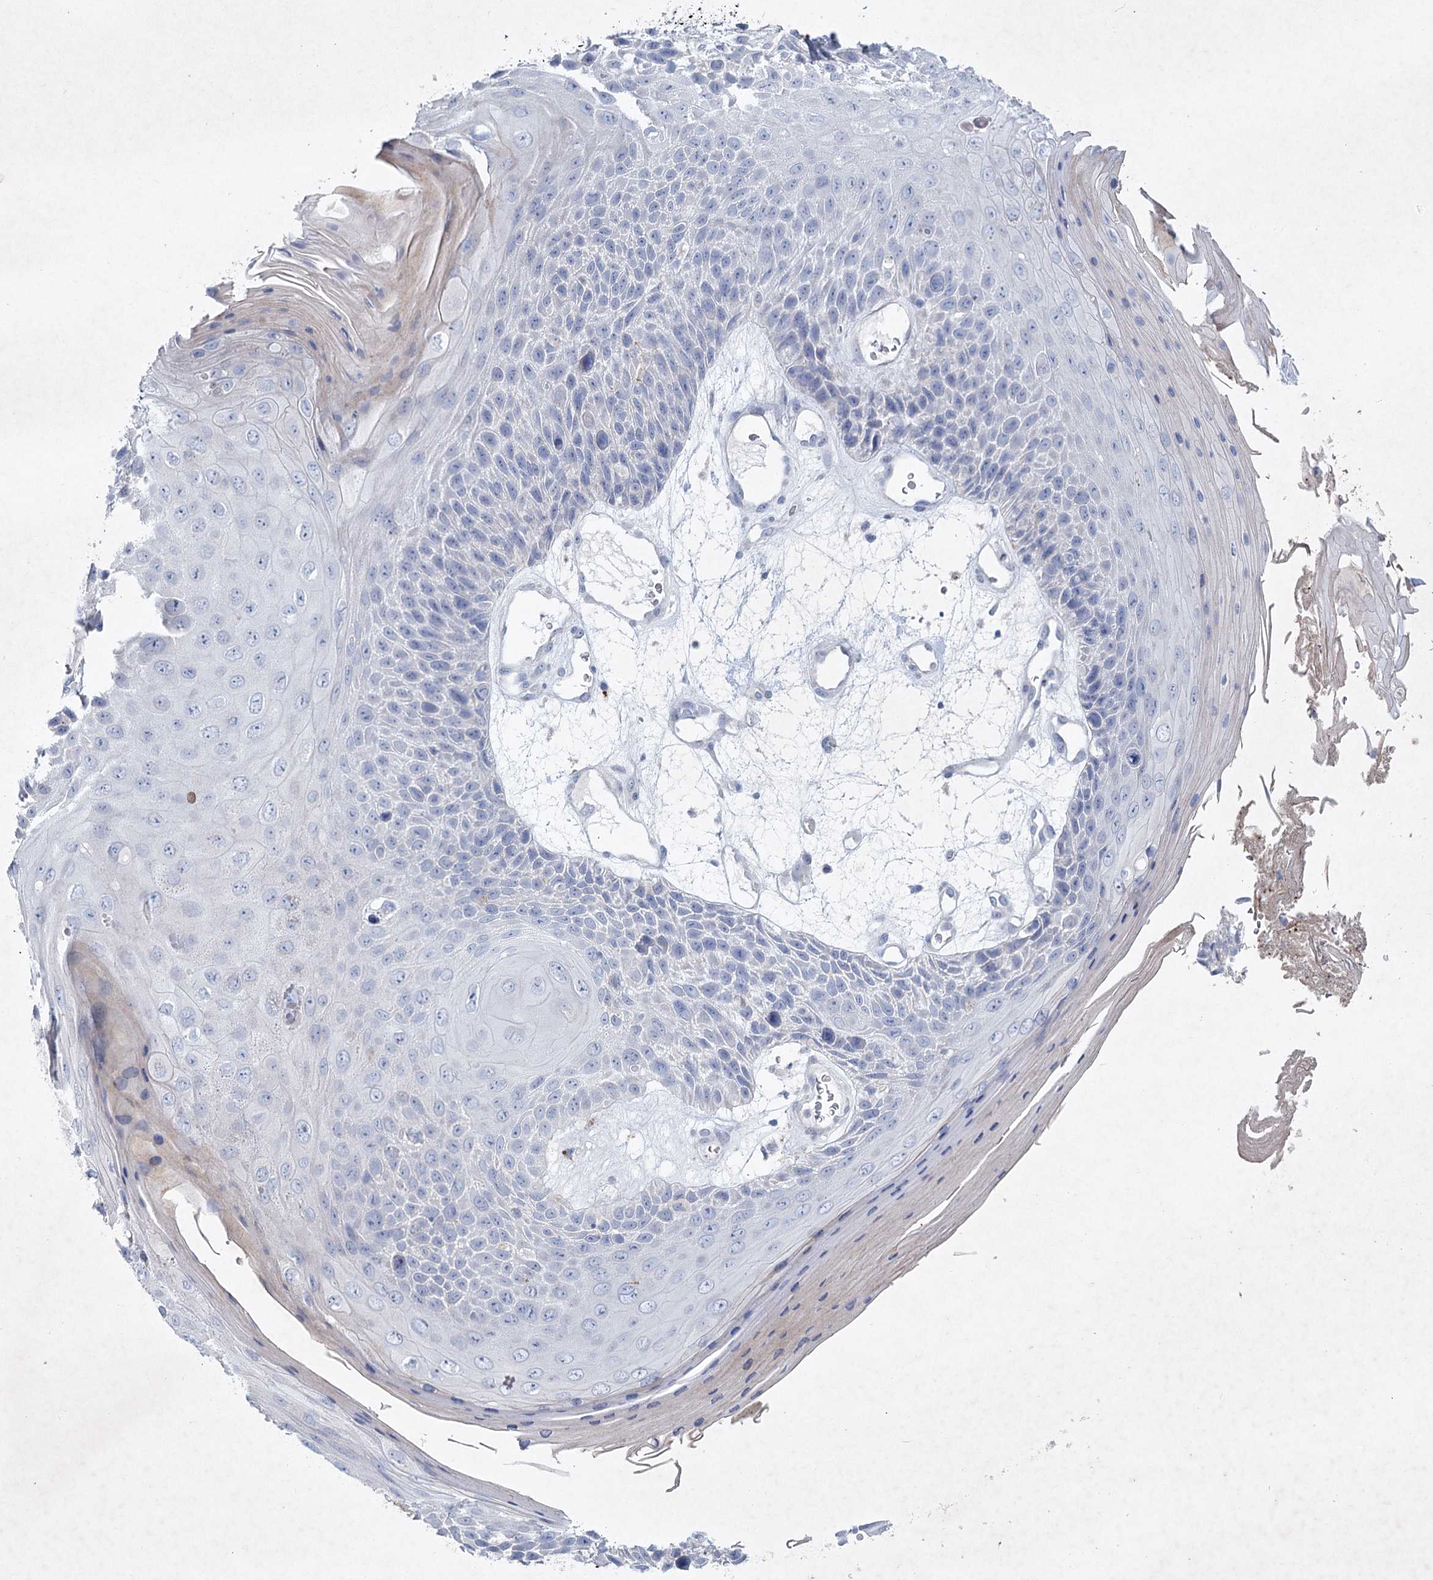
{"staining": {"intensity": "negative", "quantity": "none", "location": "none"}, "tissue": "skin cancer", "cell_type": "Tumor cells", "image_type": "cancer", "snomed": [{"axis": "morphology", "description": "Squamous cell carcinoma, NOS"}, {"axis": "topography", "description": "Skin"}], "caption": "The photomicrograph exhibits no significant positivity in tumor cells of squamous cell carcinoma (skin).", "gene": "MAP3K13", "patient": {"sex": "female", "age": 88}}